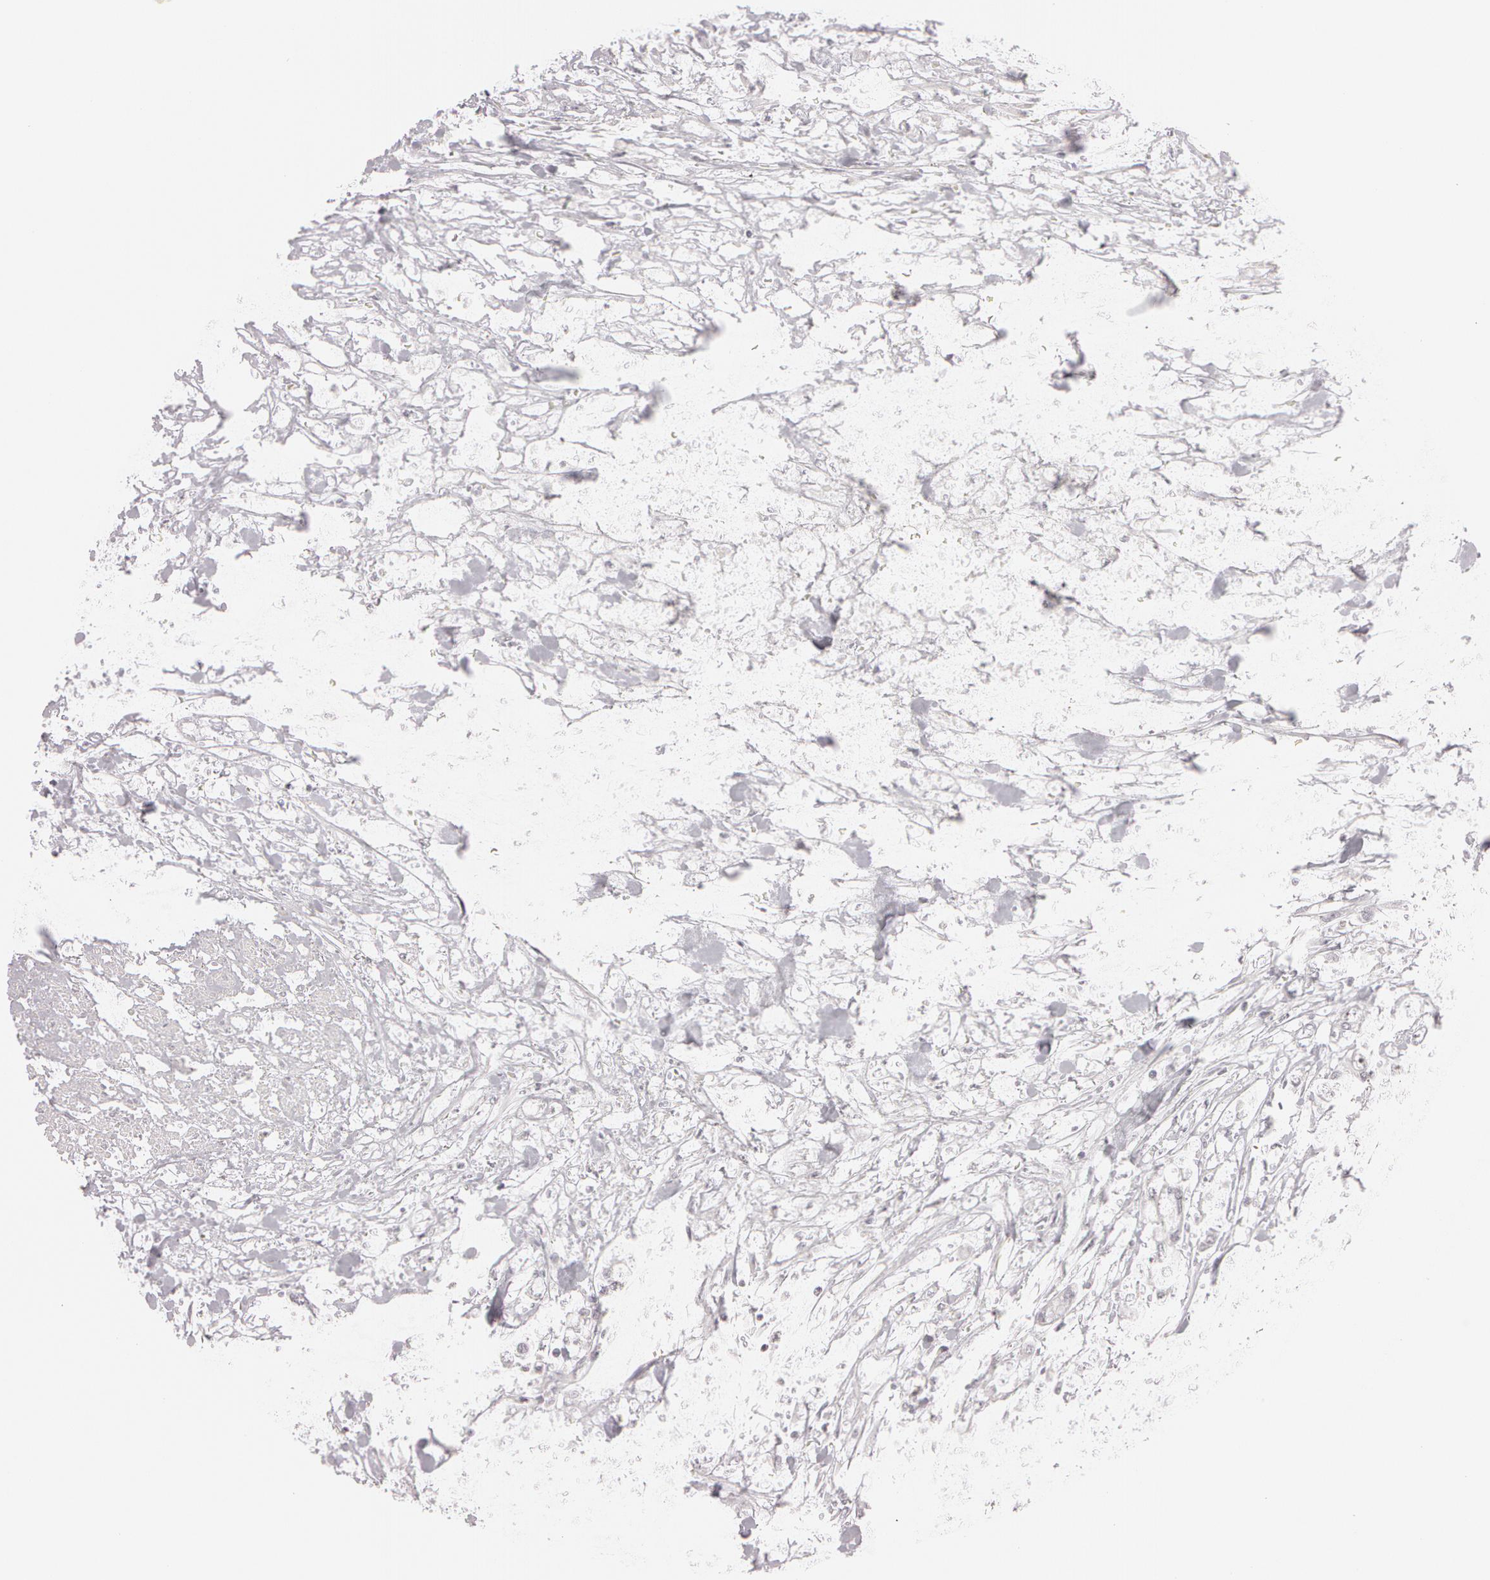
{"staining": {"intensity": "negative", "quantity": "none", "location": "none"}, "tissue": "urothelial cancer", "cell_type": "Tumor cells", "image_type": "cancer", "snomed": [{"axis": "morphology", "description": "Urothelial carcinoma, High grade"}, {"axis": "topography", "description": "Urinary bladder"}], "caption": "Tumor cells are negative for brown protein staining in high-grade urothelial carcinoma.", "gene": "FBL", "patient": {"sex": "male", "age": 86}}